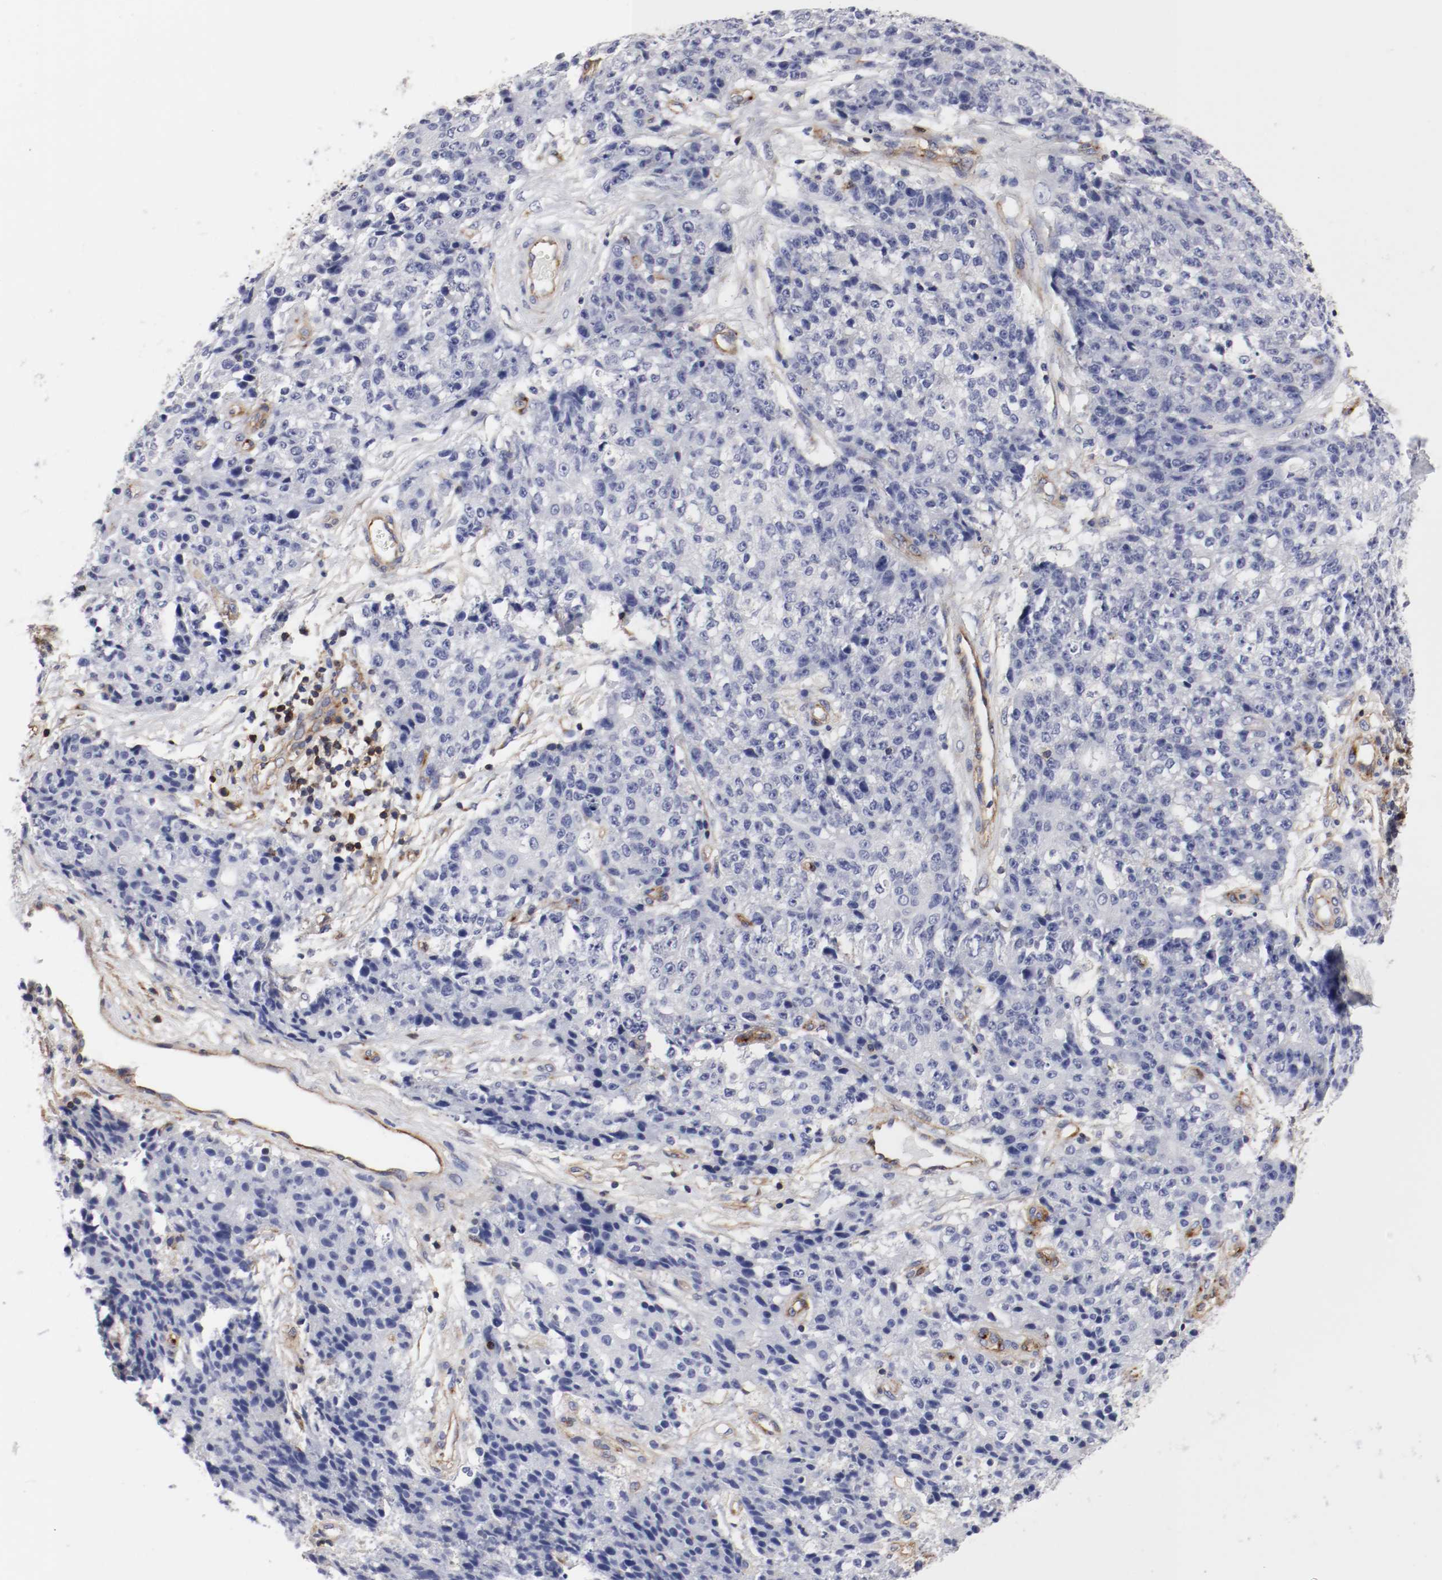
{"staining": {"intensity": "strong", "quantity": "25%-75%", "location": "cytoplasmic/membranous"}, "tissue": "ovarian cancer", "cell_type": "Tumor cells", "image_type": "cancer", "snomed": [{"axis": "morphology", "description": "Carcinoma, endometroid"}, {"axis": "topography", "description": "Ovary"}], "caption": "Approximately 25%-75% of tumor cells in human ovarian cancer demonstrate strong cytoplasmic/membranous protein expression as visualized by brown immunohistochemical staining.", "gene": "IFITM1", "patient": {"sex": "female", "age": 42}}